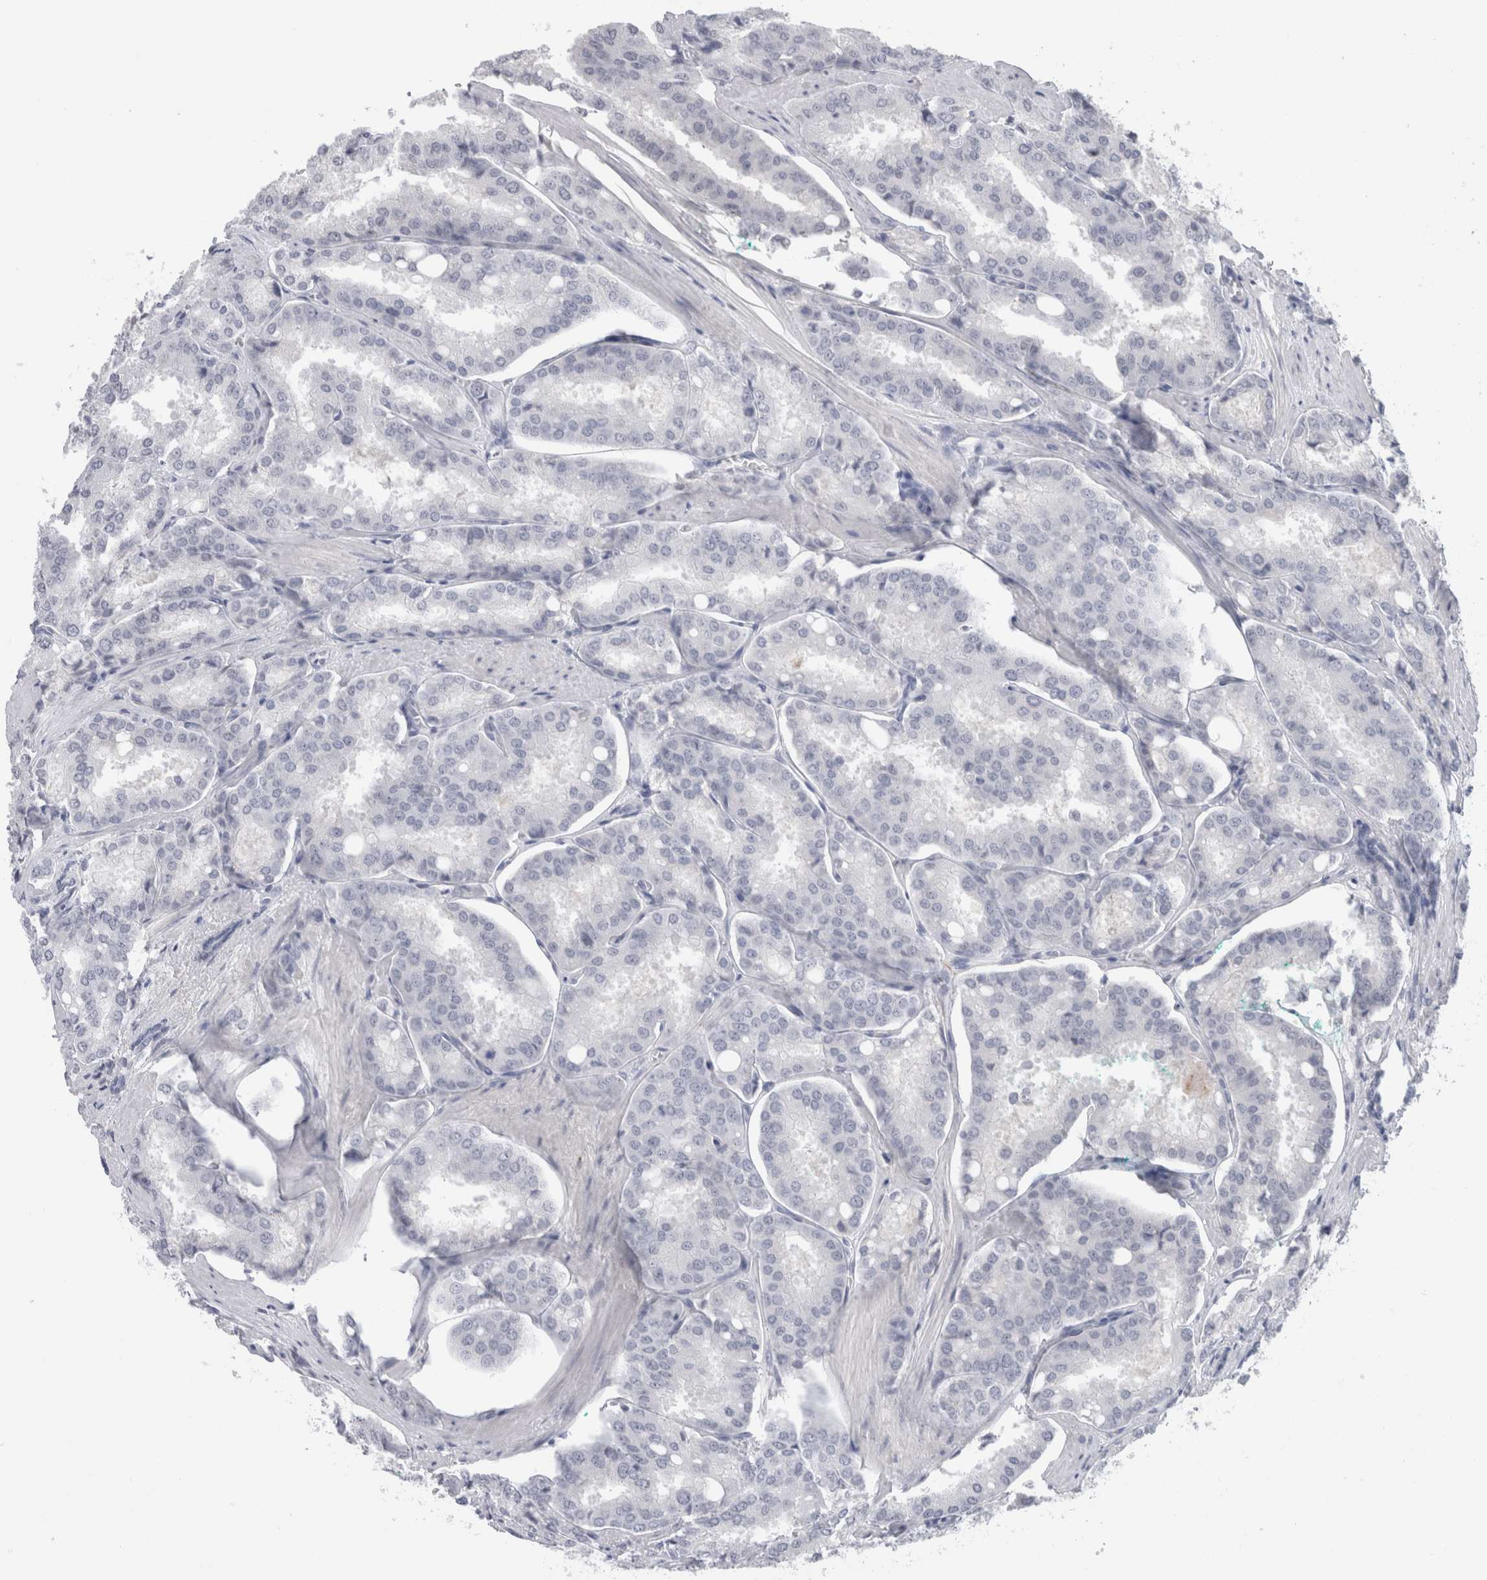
{"staining": {"intensity": "negative", "quantity": "none", "location": "none"}, "tissue": "prostate cancer", "cell_type": "Tumor cells", "image_type": "cancer", "snomed": [{"axis": "morphology", "description": "Adenocarcinoma, High grade"}, {"axis": "topography", "description": "Prostate"}], "caption": "Immunohistochemical staining of adenocarcinoma (high-grade) (prostate) reveals no significant positivity in tumor cells.", "gene": "CADM3", "patient": {"sex": "male", "age": 50}}